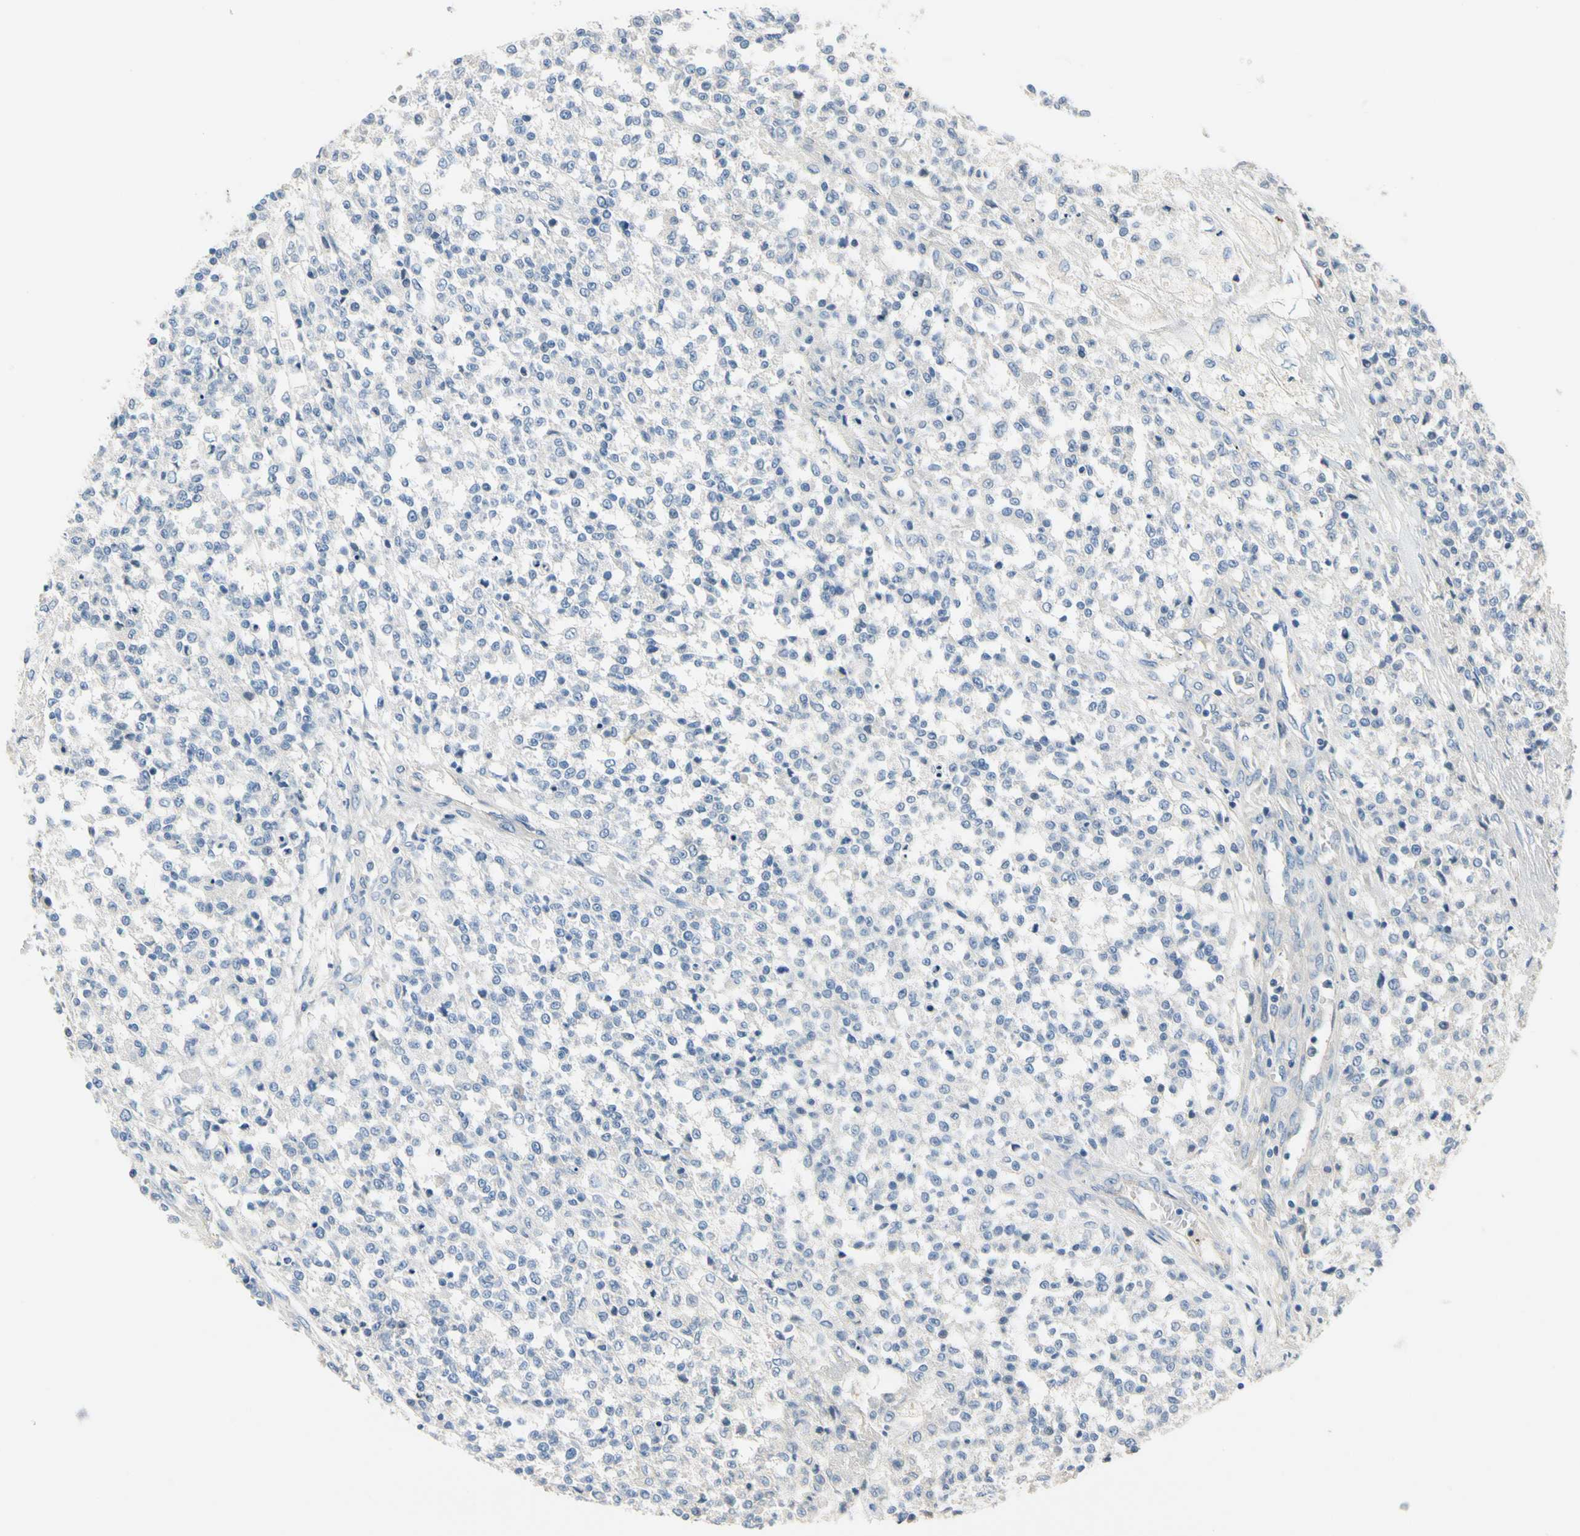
{"staining": {"intensity": "negative", "quantity": "none", "location": "none"}, "tissue": "testis cancer", "cell_type": "Tumor cells", "image_type": "cancer", "snomed": [{"axis": "morphology", "description": "Seminoma, NOS"}, {"axis": "topography", "description": "Testis"}], "caption": "Immunohistochemistry (IHC) photomicrograph of human testis cancer (seminoma) stained for a protein (brown), which shows no staining in tumor cells.", "gene": "SIGLEC5", "patient": {"sex": "male", "age": 59}}